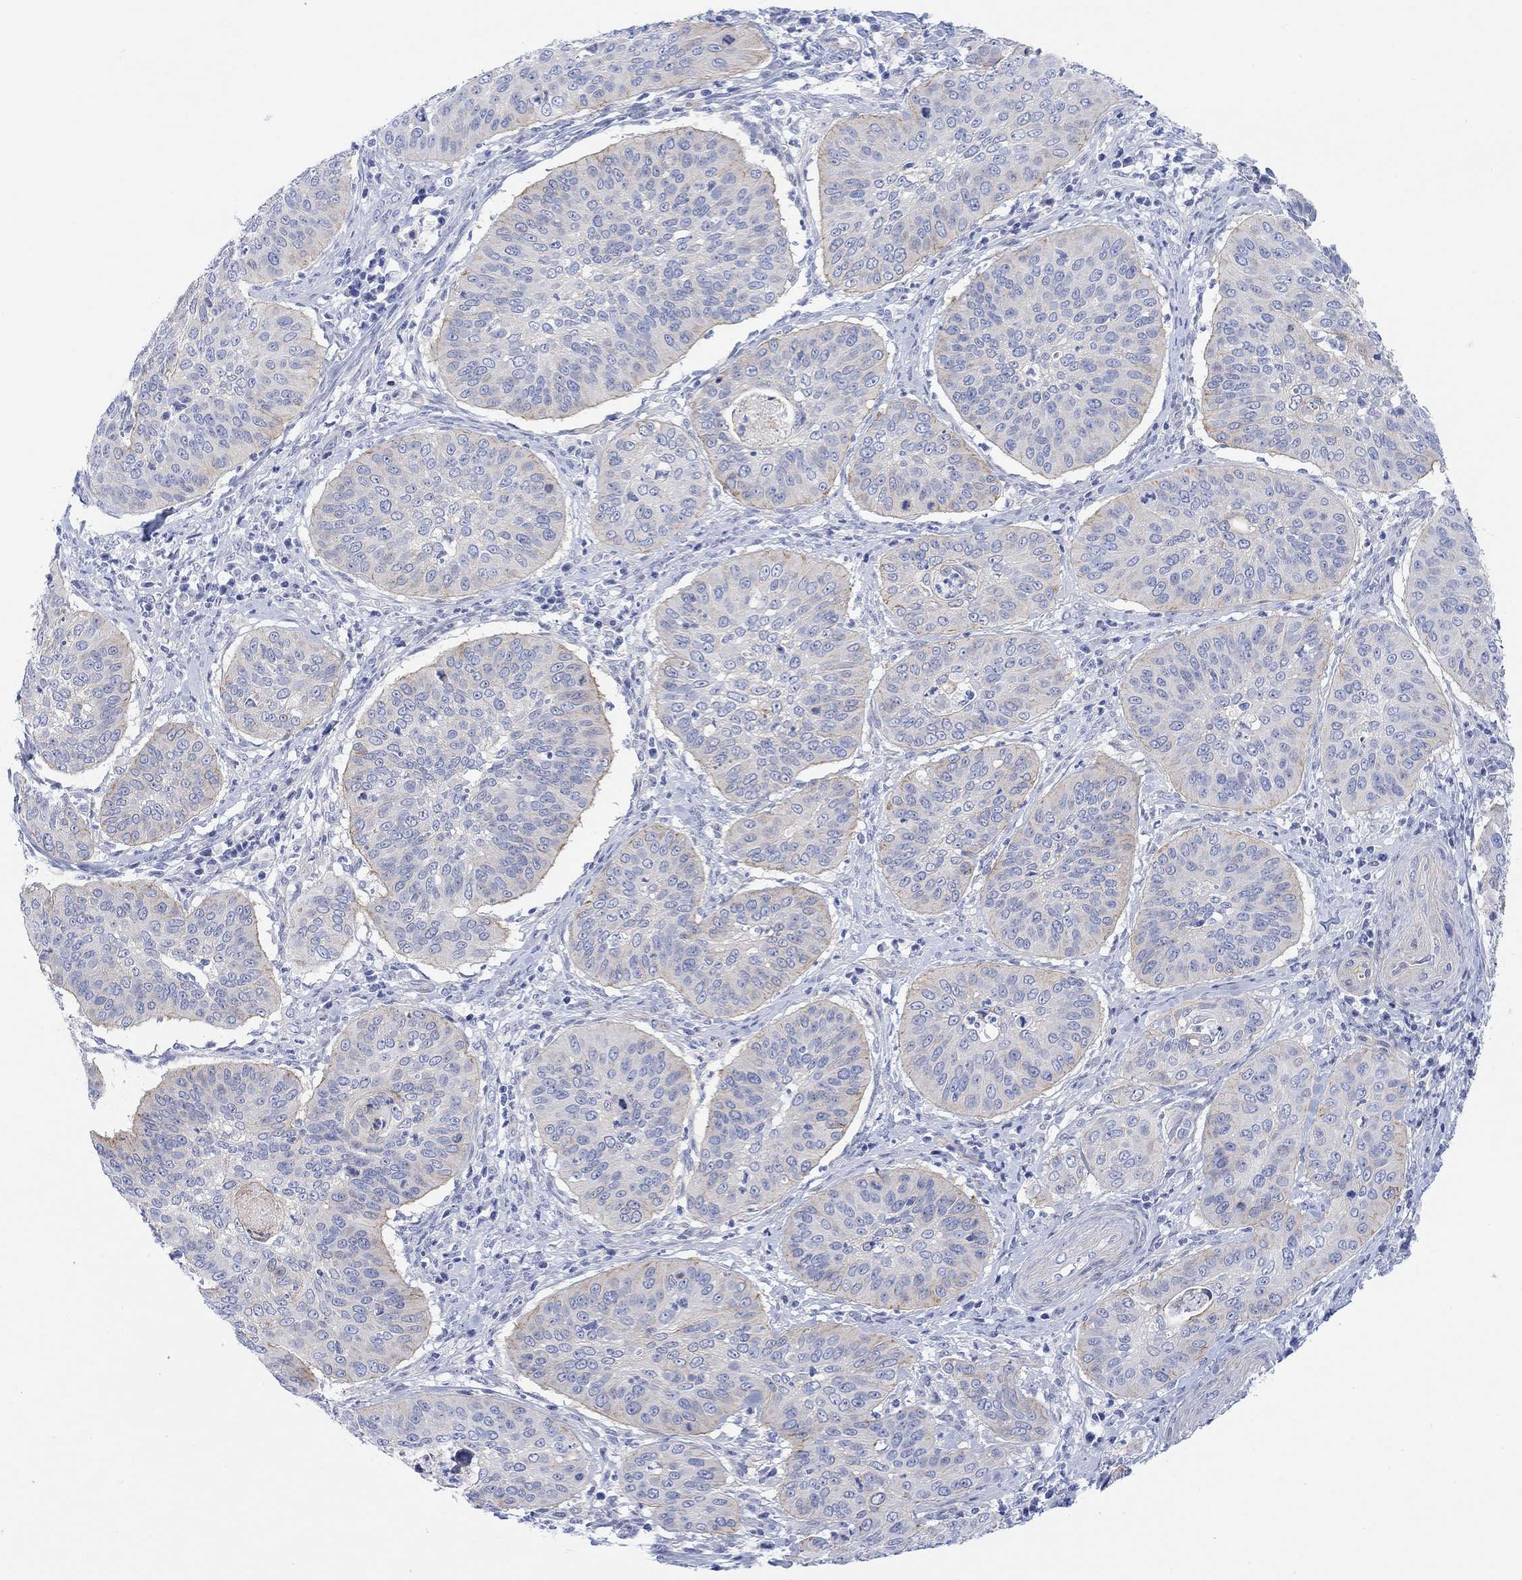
{"staining": {"intensity": "negative", "quantity": "none", "location": "none"}, "tissue": "cervical cancer", "cell_type": "Tumor cells", "image_type": "cancer", "snomed": [{"axis": "morphology", "description": "Normal tissue, NOS"}, {"axis": "morphology", "description": "Squamous cell carcinoma, NOS"}, {"axis": "topography", "description": "Cervix"}], "caption": "Tumor cells are negative for protein expression in human squamous cell carcinoma (cervical).", "gene": "TLDC2", "patient": {"sex": "female", "age": 39}}